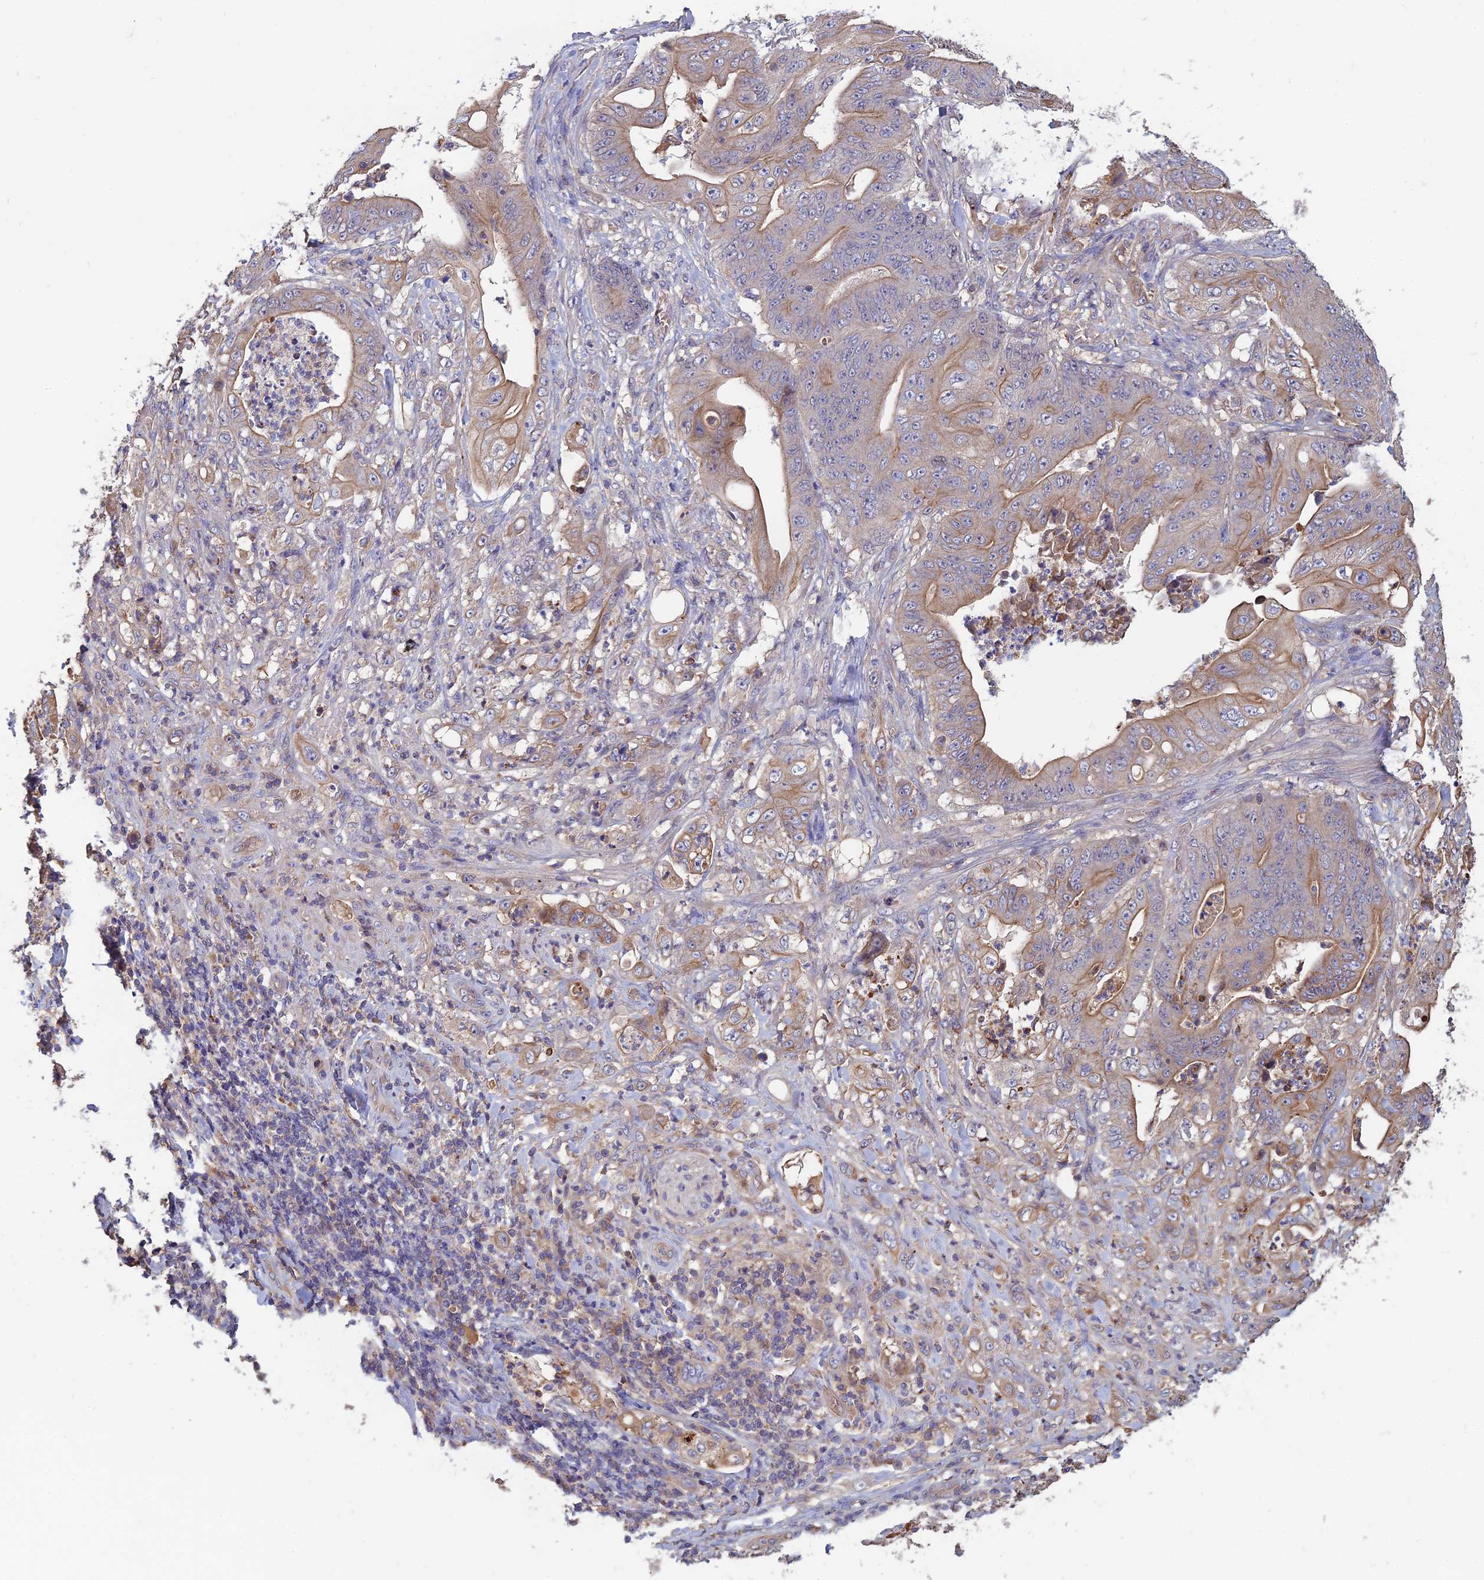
{"staining": {"intensity": "moderate", "quantity": "25%-75%", "location": "cytoplasmic/membranous"}, "tissue": "stomach cancer", "cell_type": "Tumor cells", "image_type": "cancer", "snomed": [{"axis": "morphology", "description": "Adenocarcinoma, NOS"}, {"axis": "topography", "description": "Stomach"}], "caption": "Tumor cells reveal moderate cytoplasmic/membranous positivity in approximately 25%-75% of cells in adenocarcinoma (stomach).", "gene": "GALR2", "patient": {"sex": "female", "age": 73}}